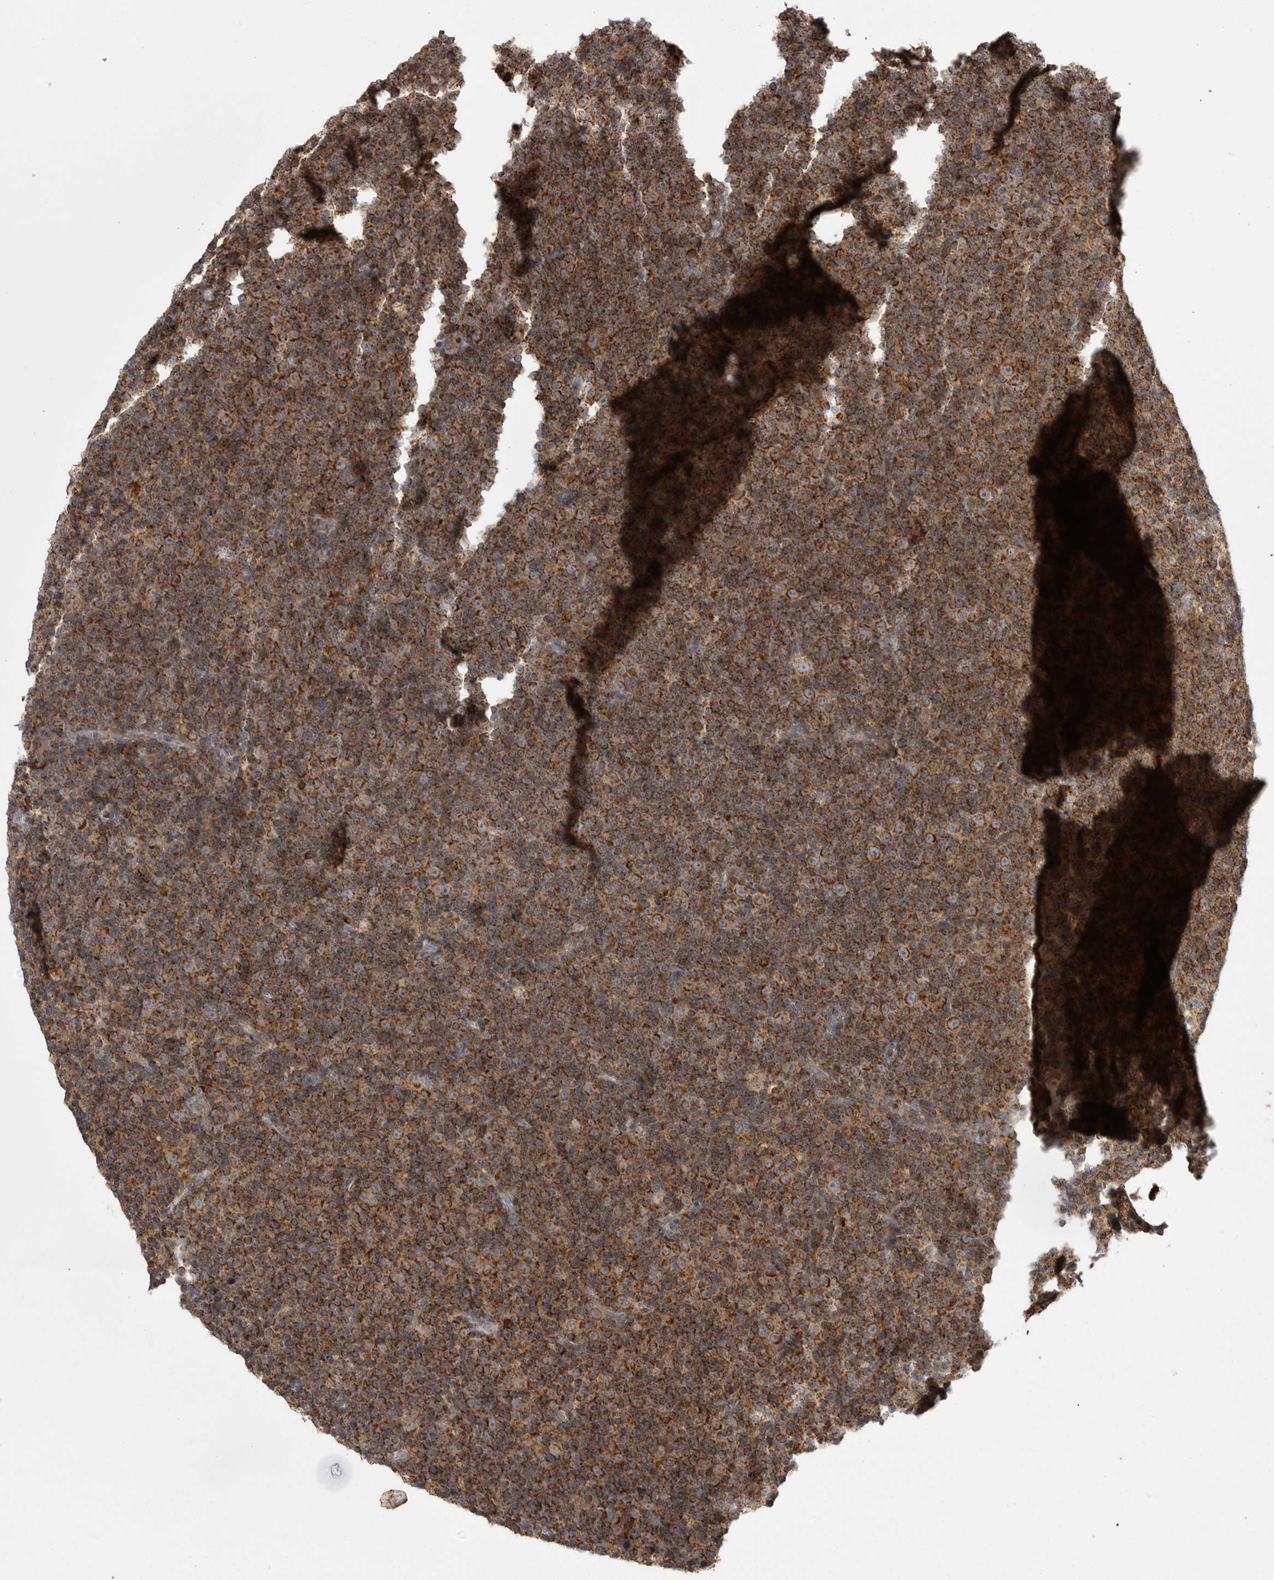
{"staining": {"intensity": "strong", "quantity": ">75%", "location": "cytoplasmic/membranous"}, "tissue": "lymphoma", "cell_type": "Tumor cells", "image_type": "cancer", "snomed": [{"axis": "morphology", "description": "Malignant lymphoma, non-Hodgkin's type, Low grade"}, {"axis": "topography", "description": "Lymph node"}], "caption": "Brown immunohistochemical staining in malignant lymphoma, non-Hodgkin's type (low-grade) demonstrates strong cytoplasmic/membranous positivity in approximately >75% of tumor cells. (IHC, brightfield microscopy, high magnification).", "gene": "KYAT3", "patient": {"sex": "female", "age": 67}}